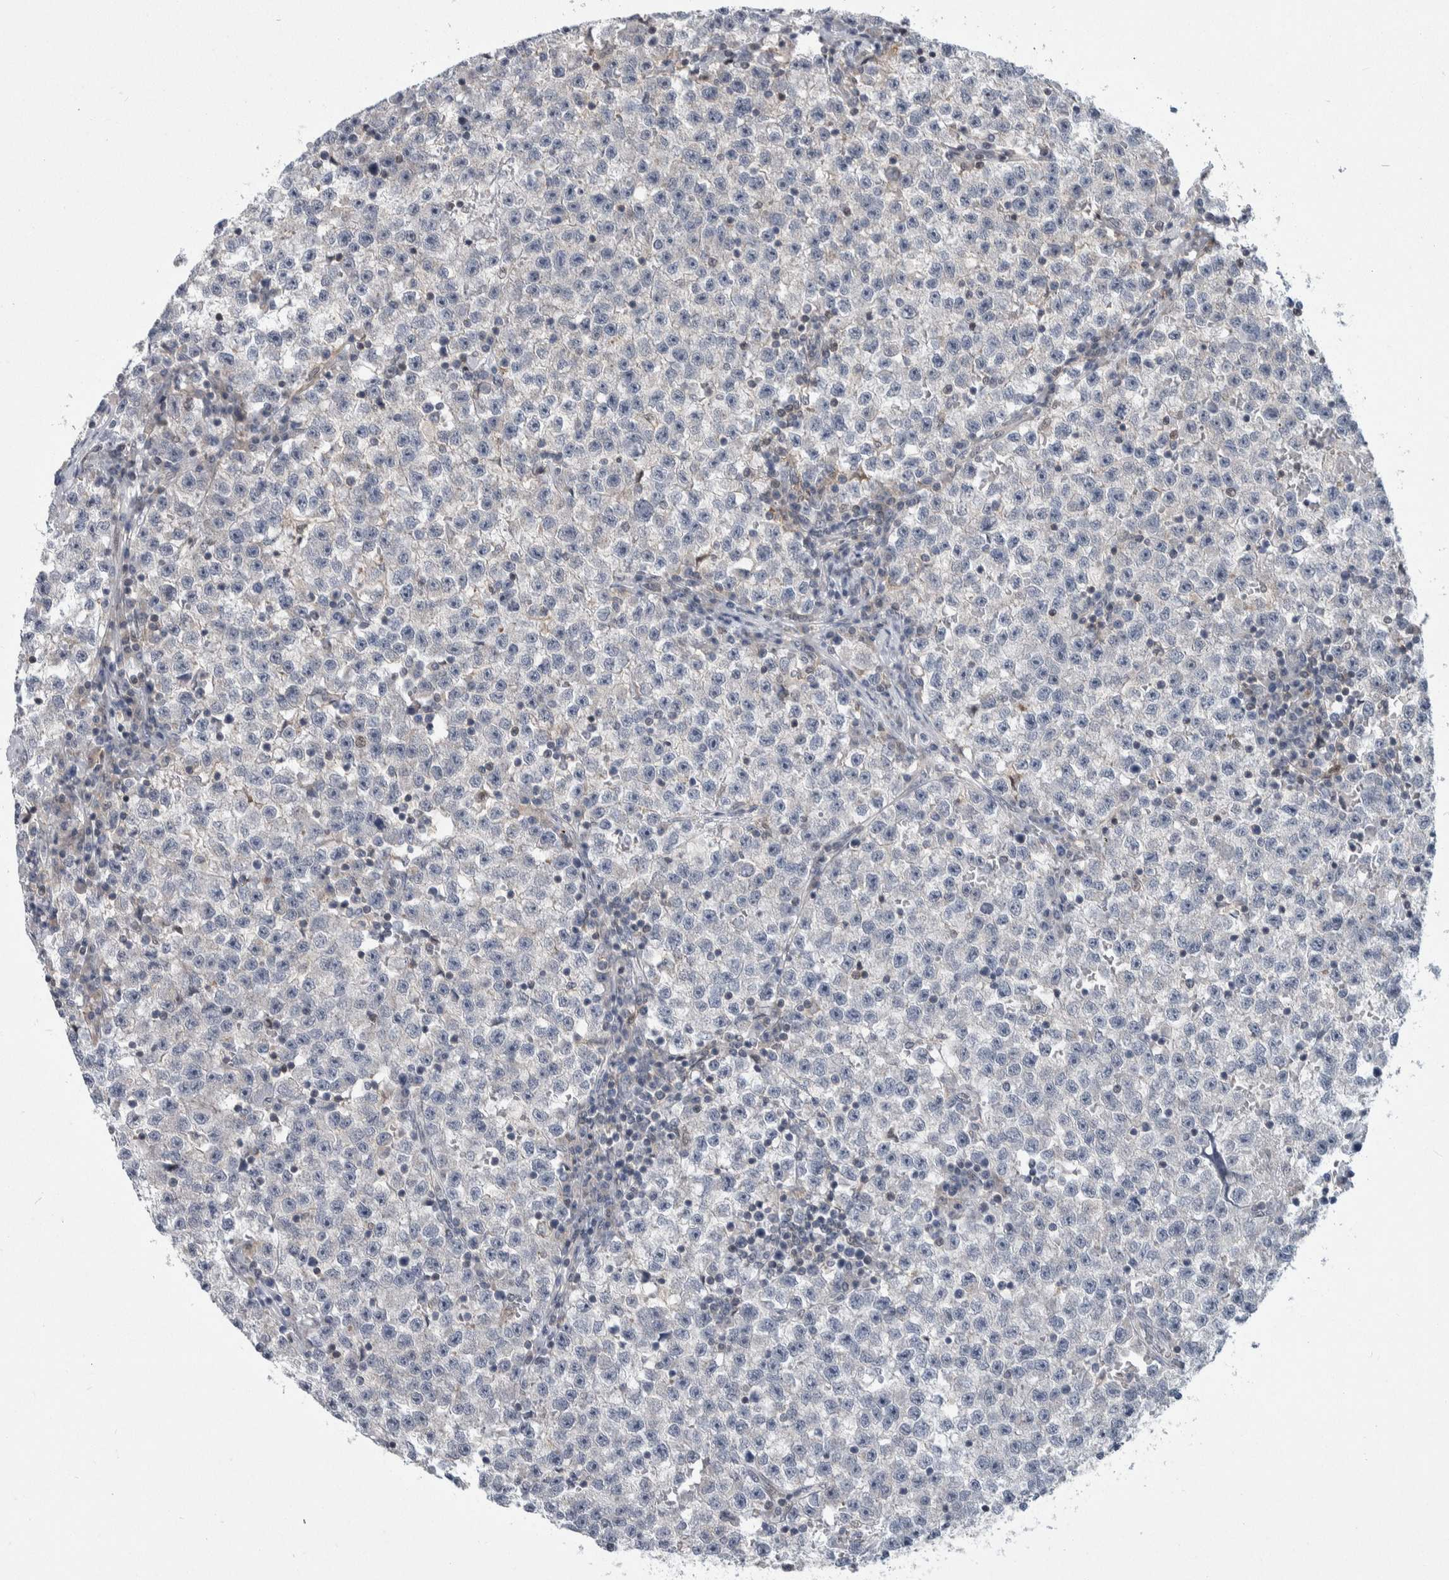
{"staining": {"intensity": "negative", "quantity": "none", "location": "none"}, "tissue": "testis cancer", "cell_type": "Tumor cells", "image_type": "cancer", "snomed": [{"axis": "morphology", "description": "Seminoma, NOS"}, {"axis": "topography", "description": "Testis"}], "caption": "Immunohistochemistry (IHC) histopathology image of human seminoma (testis) stained for a protein (brown), which shows no staining in tumor cells.", "gene": "PTPA", "patient": {"sex": "male", "age": 22}}